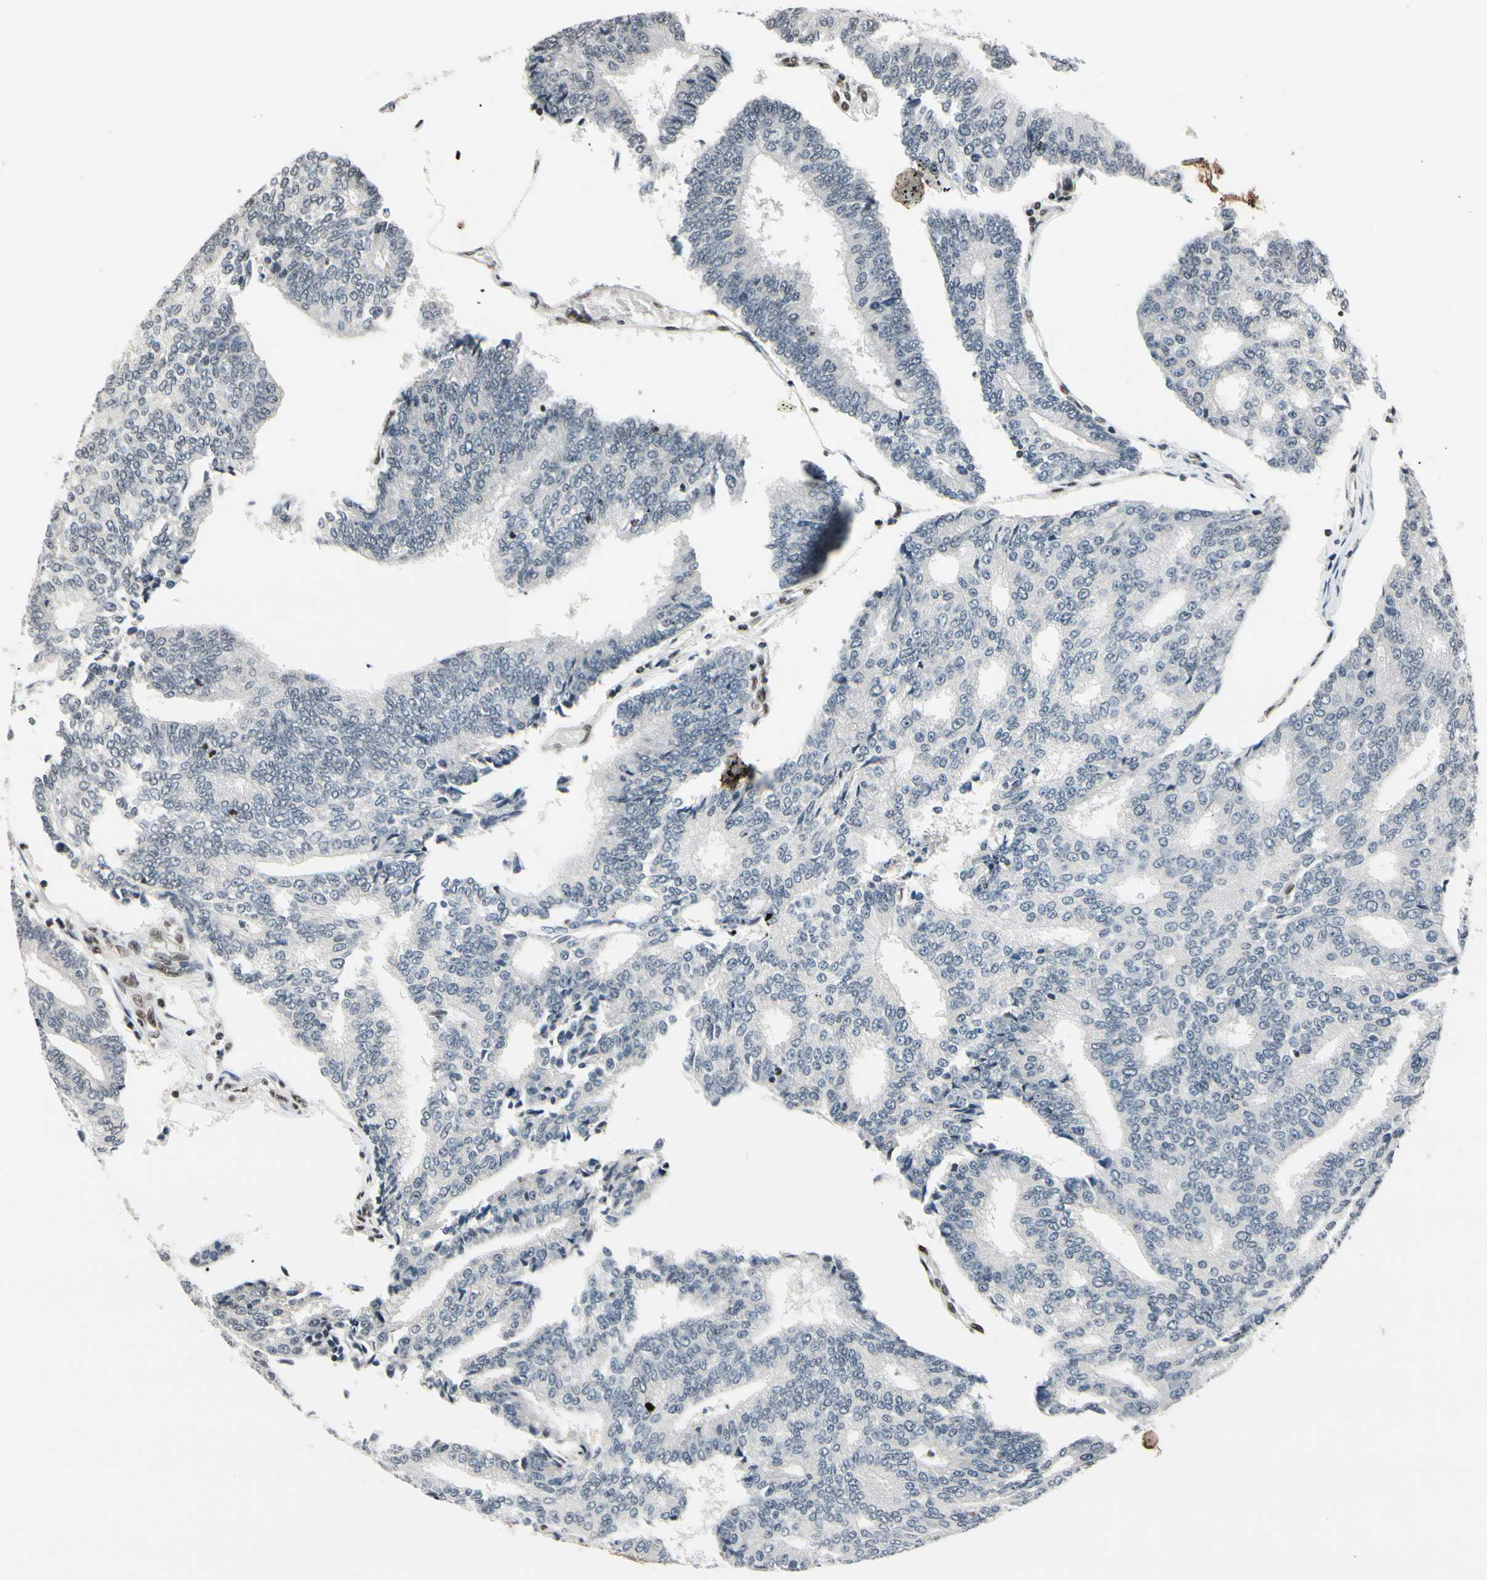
{"staining": {"intensity": "negative", "quantity": "none", "location": "none"}, "tissue": "prostate cancer", "cell_type": "Tumor cells", "image_type": "cancer", "snomed": [{"axis": "morphology", "description": "Adenocarcinoma, High grade"}, {"axis": "topography", "description": "Prostate"}], "caption": "A high-resolution photomicrograph shows immunohistochemistry staining of prostate adenocarcinoma (high-grade), which demonstrates no significant staining in tumor cells. The staining is performed using DAB (3,3'-diaminobenzidine) brown chromogen with nuclei counter-stained in using hematoxylin.", "gene": "RECQL", "patient": {"sex": "male", "age": 55}}